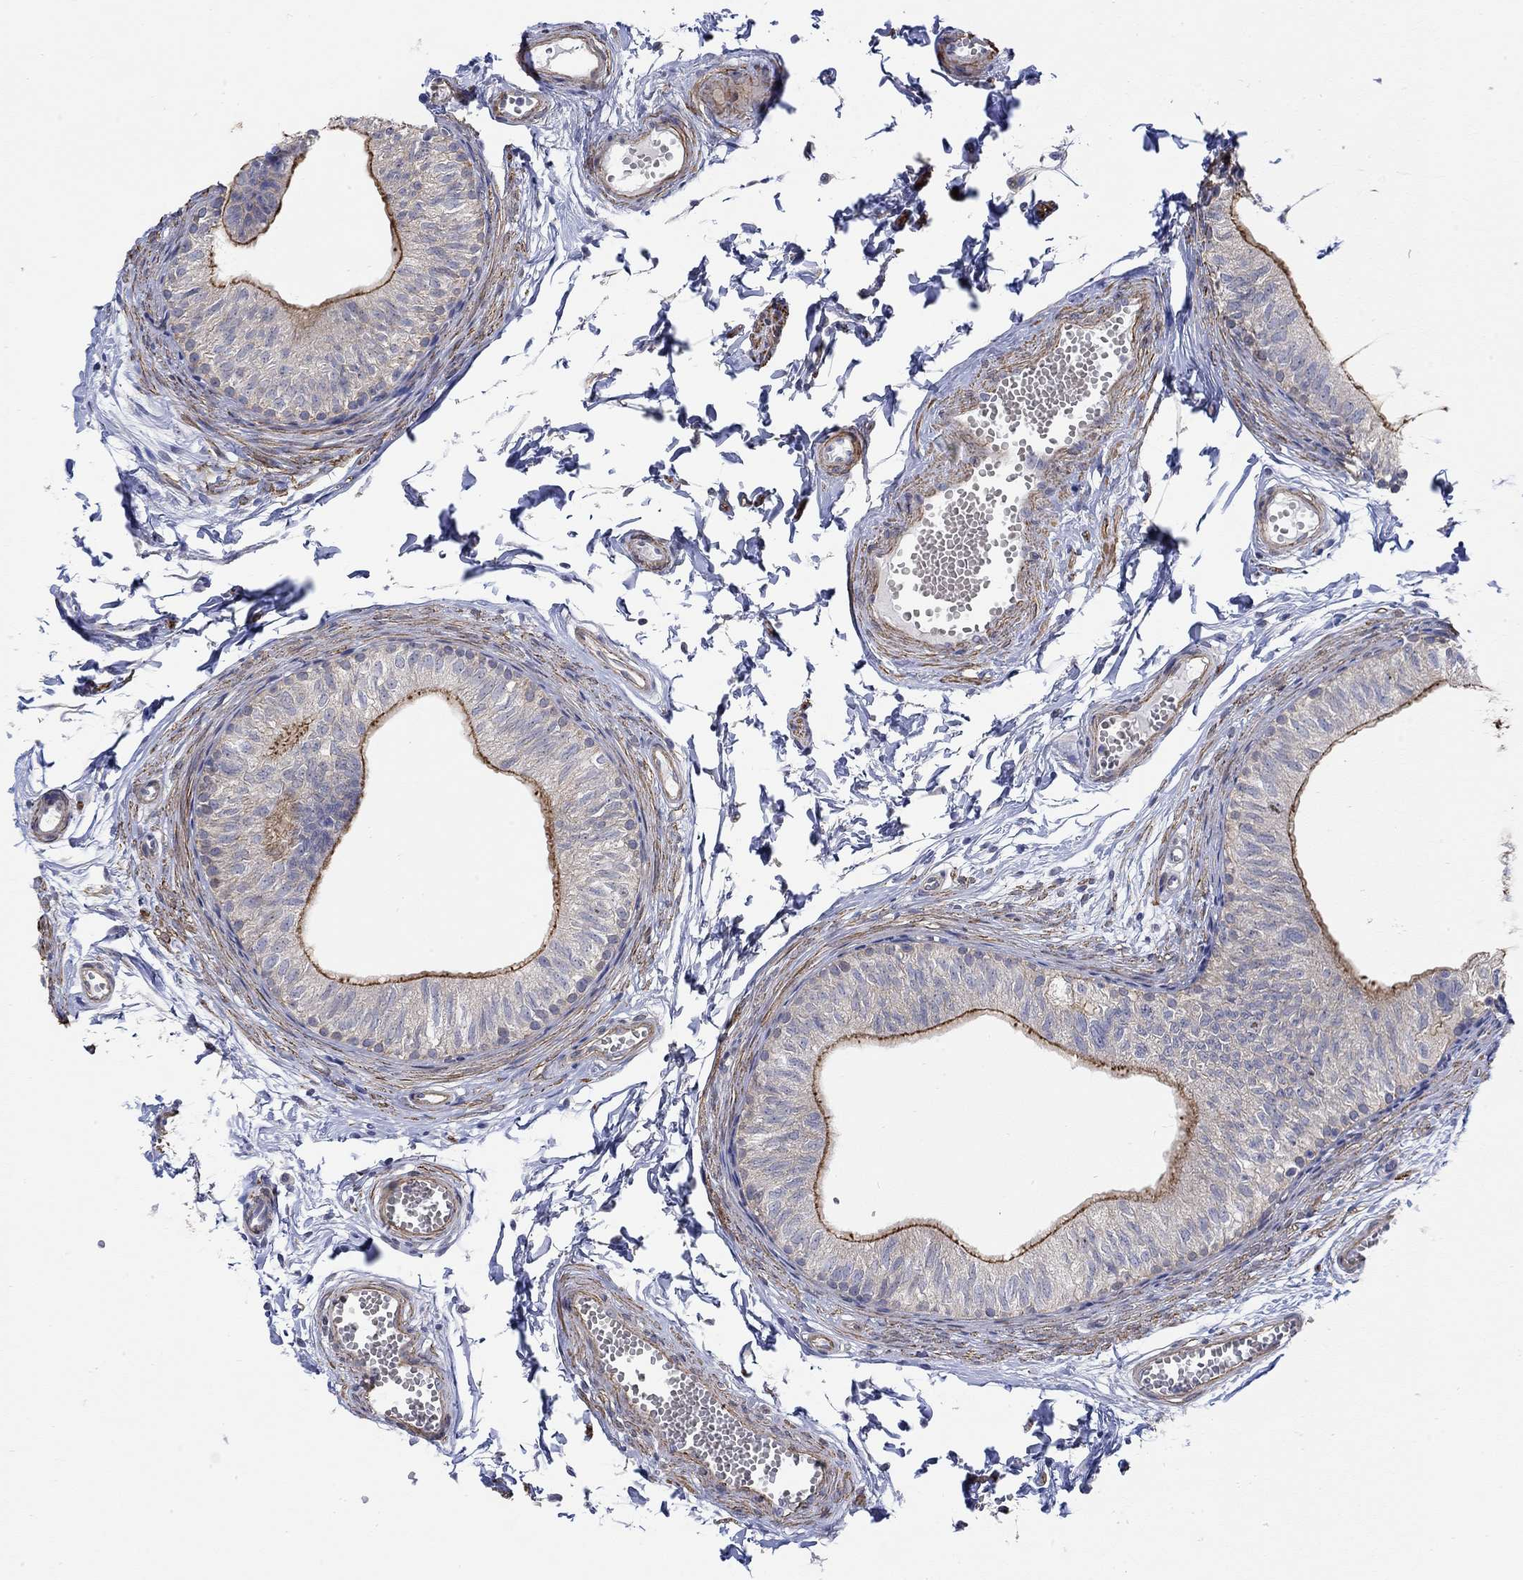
{"staining": {"intensity": "strong", "quantity": ">75%", "location": "cytoplasmic/membranous"}, "tissue": "epididymis", "cell_type": "Glandular cells", "image_type": "normal", "snomed": [{"axis": "morphology", "description": "Normal tissue, NOS"}, {"axis": "topography", "description": "Epididymis"}], "caption": "Epididymis stained with DAB (3,3'-diaminobenzidine) IHC displays high levels of strong cytoplasmic/membranous positivity in about >75% of glandular cells.", "gene": "SCN7A", "patient": {"sex": "male", "age": 22}}